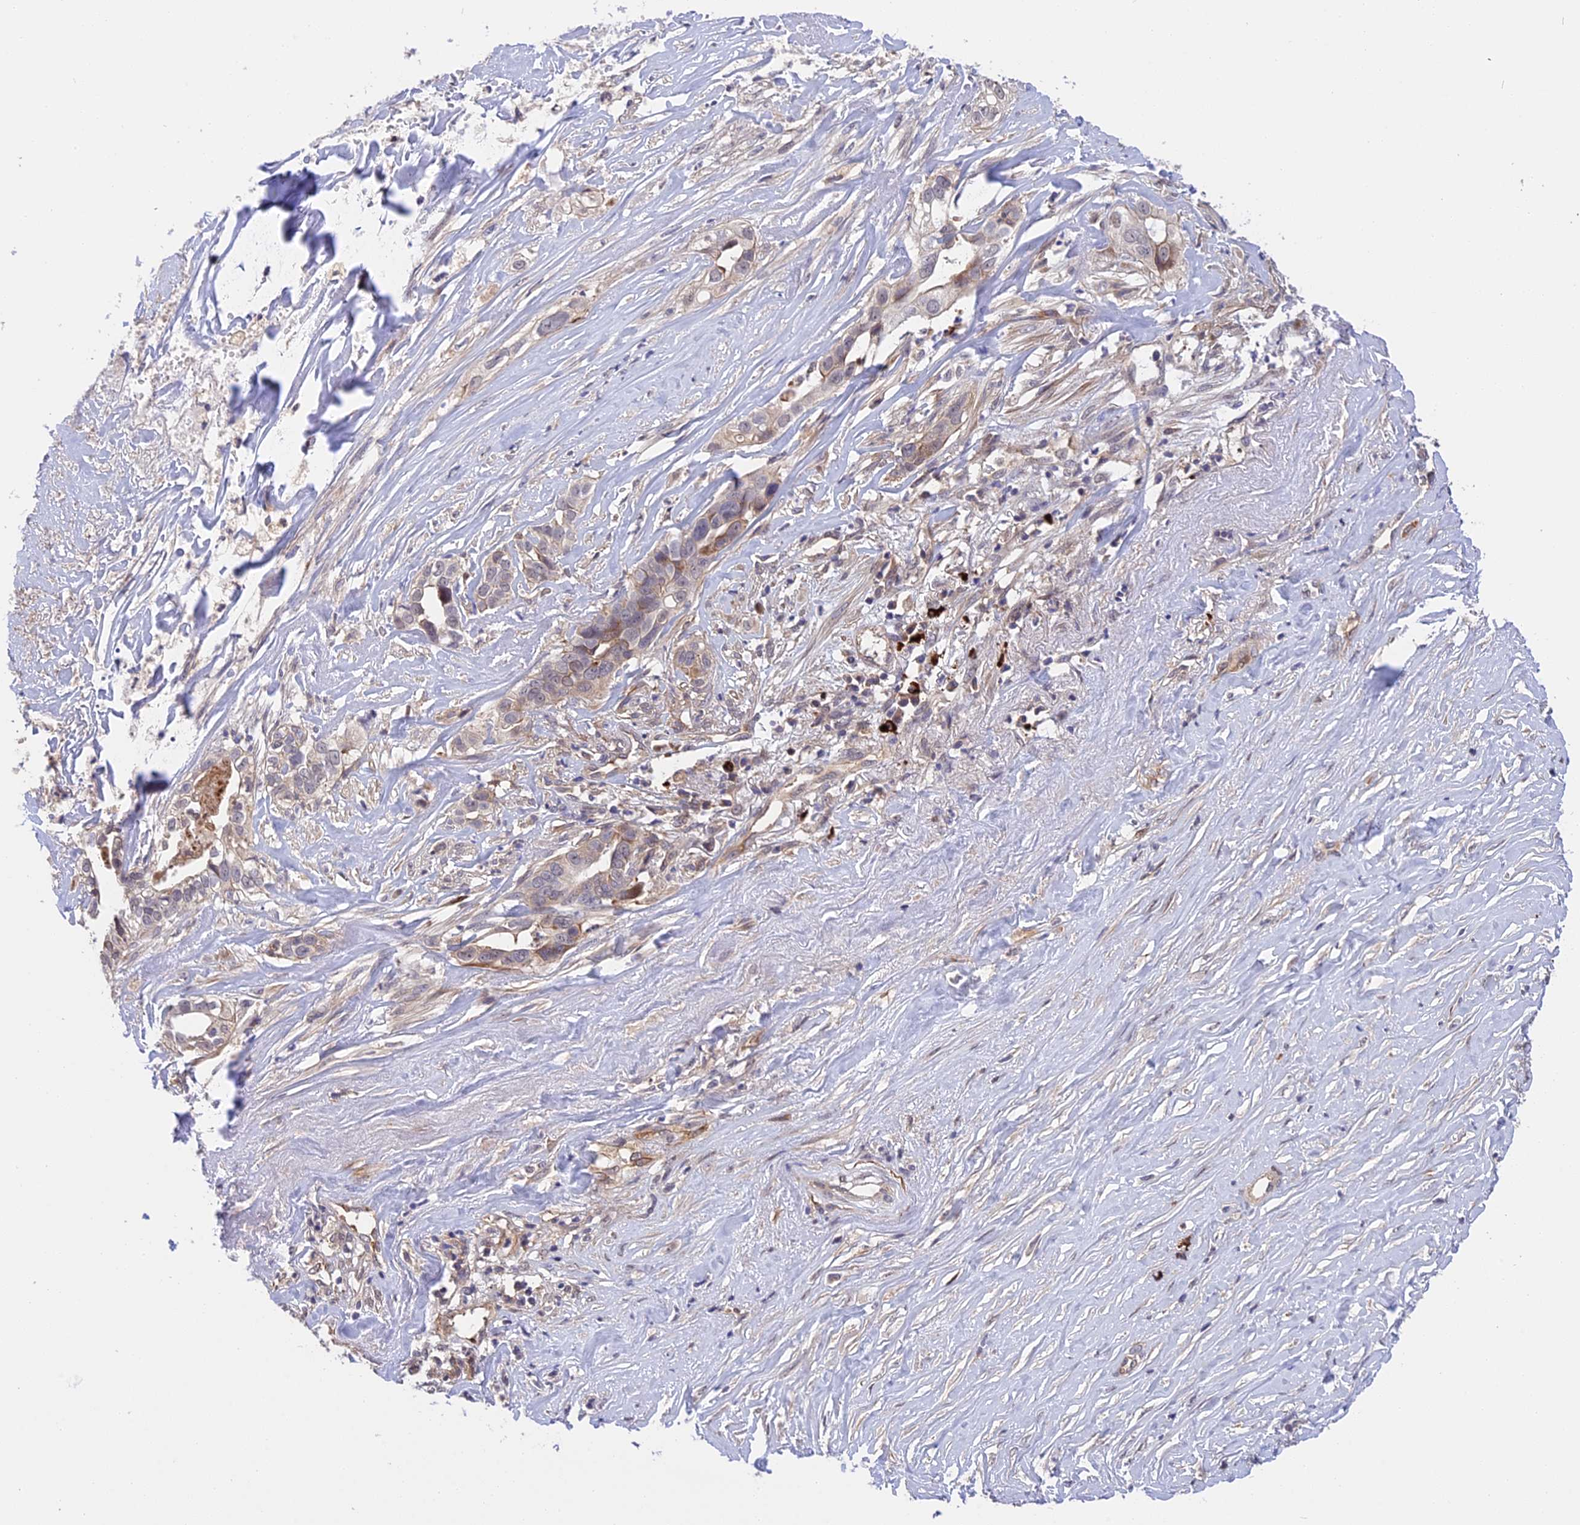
{"staining": {"intensity": "weak", "quantity": "<25%", "location": "cytoplasmic/membranous"}, "tissue": "liver cancer", "cell_type": "Tumor cells", "image_type": "cancer", "snomed": [{"axis": "morphology", "description": "Cholangiocarcinoma"}, {"axis": "topography", "description": "Liver"}], "caption": "Histopathology image shows no protein expression in tumor cells of liver cancer (cholangiocarcinoma) tissue.", "gene": "MFSD2A", "patient": {"sex": "female", "age": 79}}